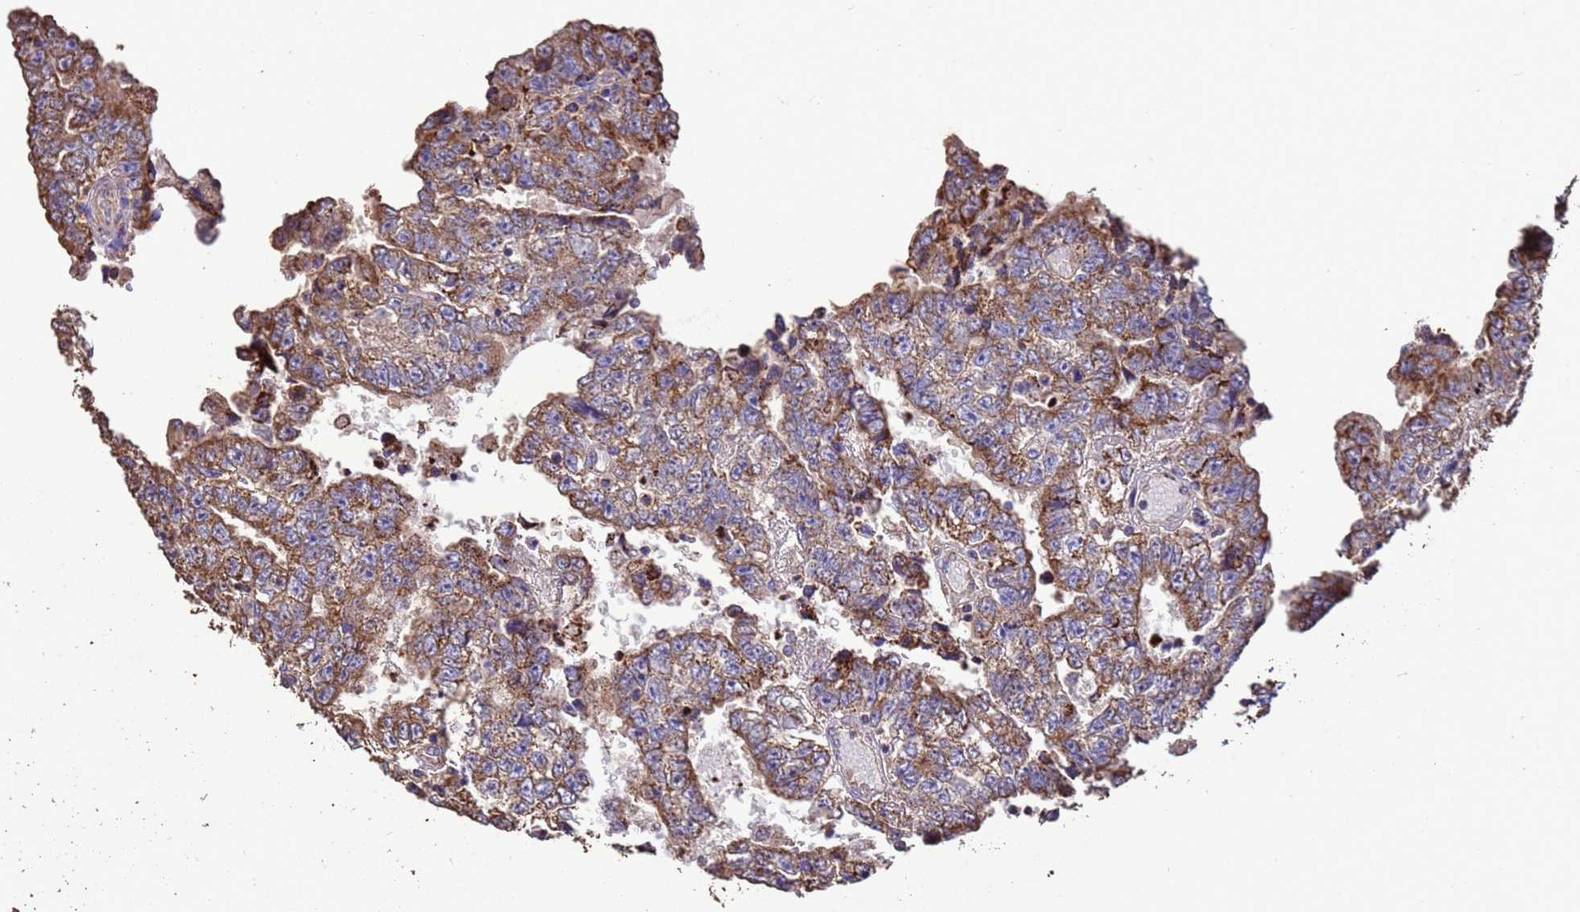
{"staining": {"intensity": "moderate", "quantity": ">75%", "location": "cytoplasmic/membranous"}, "tissue": "testis cancer", "cell_type": "Tumor cells", "image_type": "cancer", "snomed": [{"axis": "morphology", "description": "Carcinoma, Embryonal, NOS"}, {"axis": "topography", "description": "Testis"}], "caption": "Immunohistochemistry (IHC) (DAB (3,3'-diaminobenzidine)) staining of embryonal carcinoma (testis) shows moderate cytoplasmic/membranous protein positivity in about >75% of tumor cells.", "gene": "ZNFX1", "patient": {"sex": "male", "age": 25}}